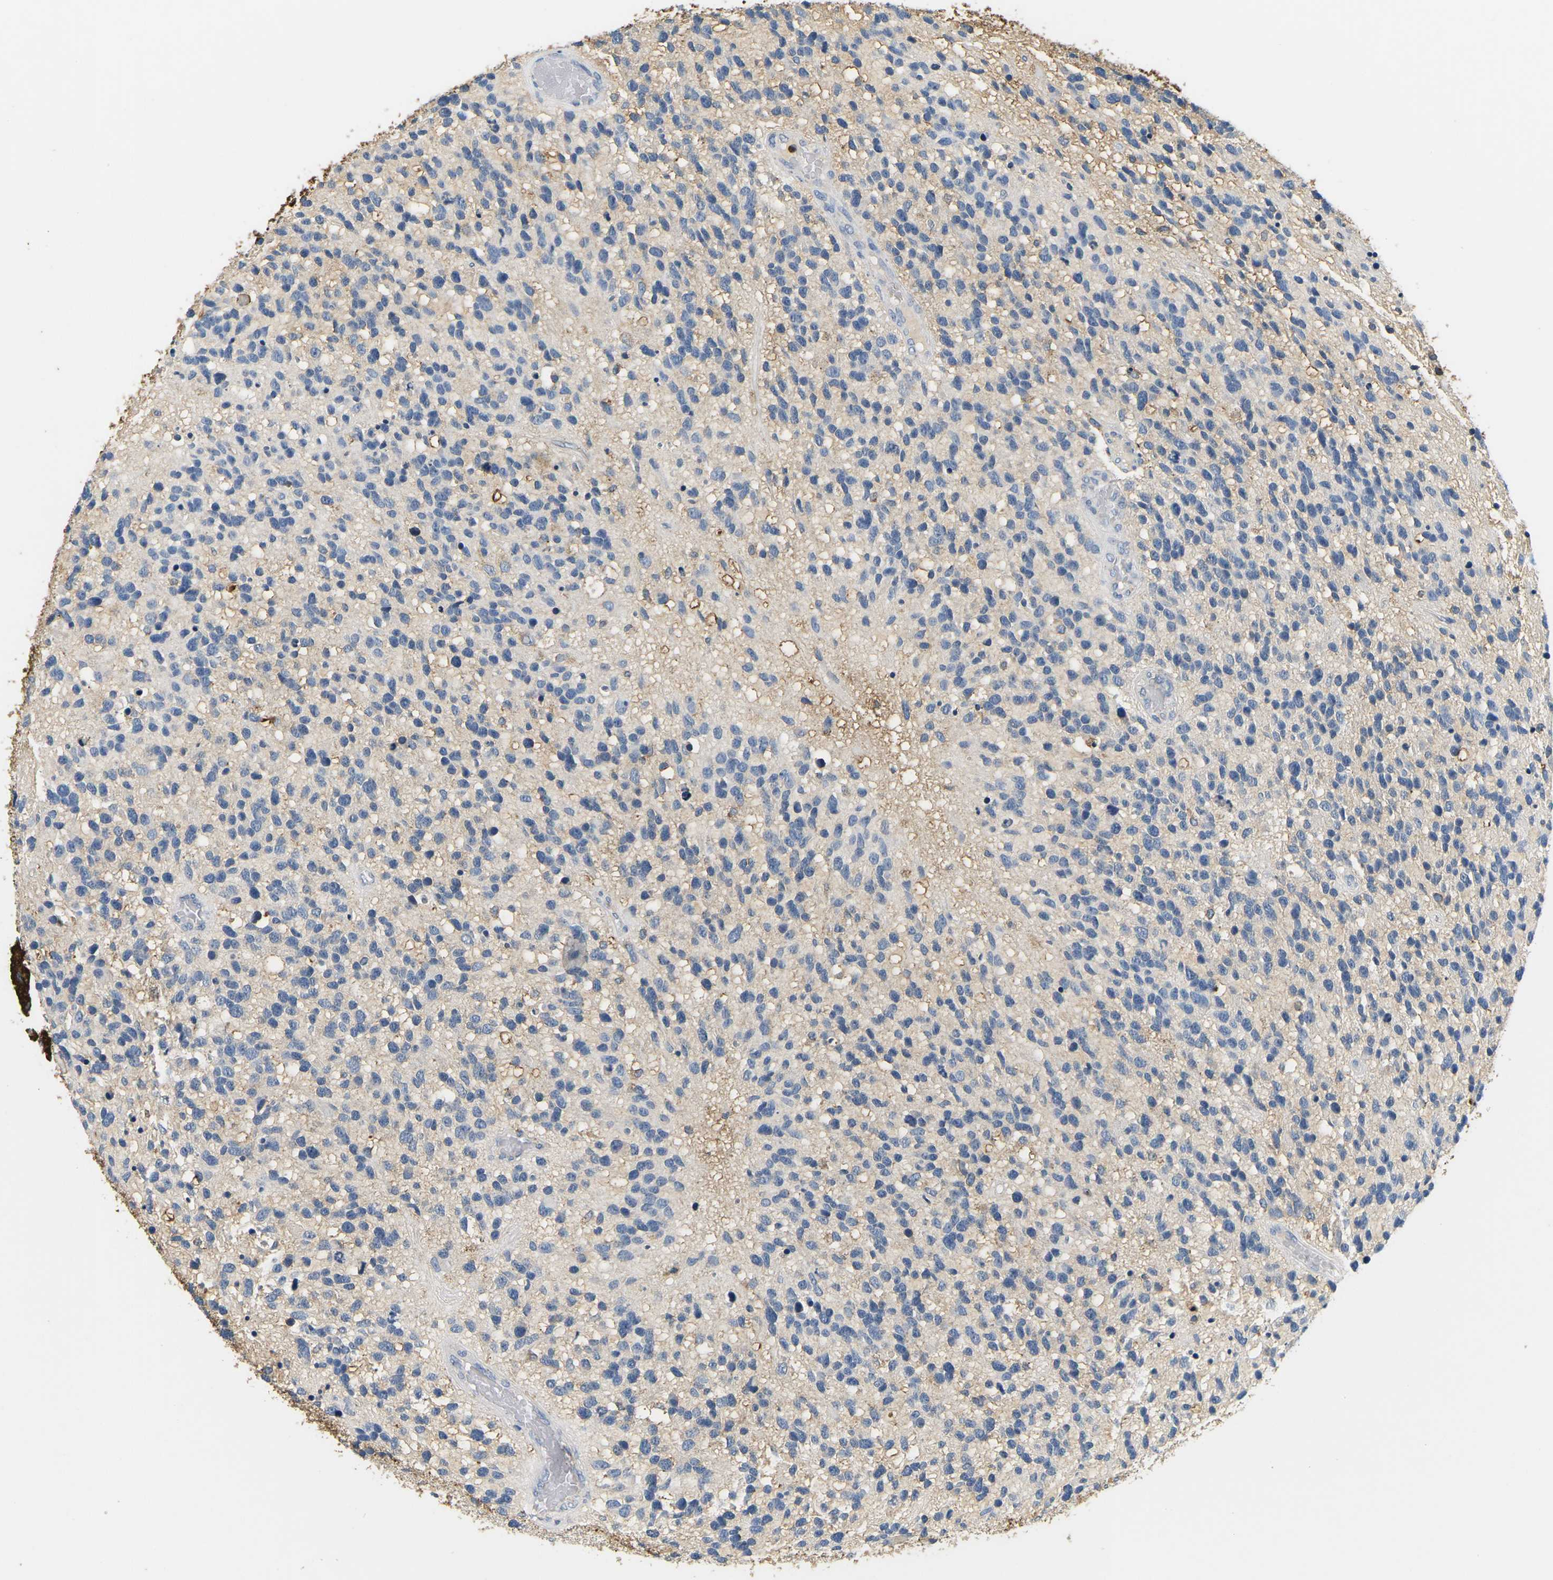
{"staining": {"intensity": "negative", "quantity": "none", "location": "none"}, "tissue": "glioma", "cell_type": "Tumor cells", "image_type": "cancer", "snomed": [{"axis": "morphology", "description": "Glioma, malignant, High grade"}, {"axis": "topography", "description": "Brain"}], "caption": "The photomicrograph reveals no significant expression in tumor cells of malignant glioma (high-grade).", "gene": "ADM", "patient": {"sex": "female", "age": 58}}